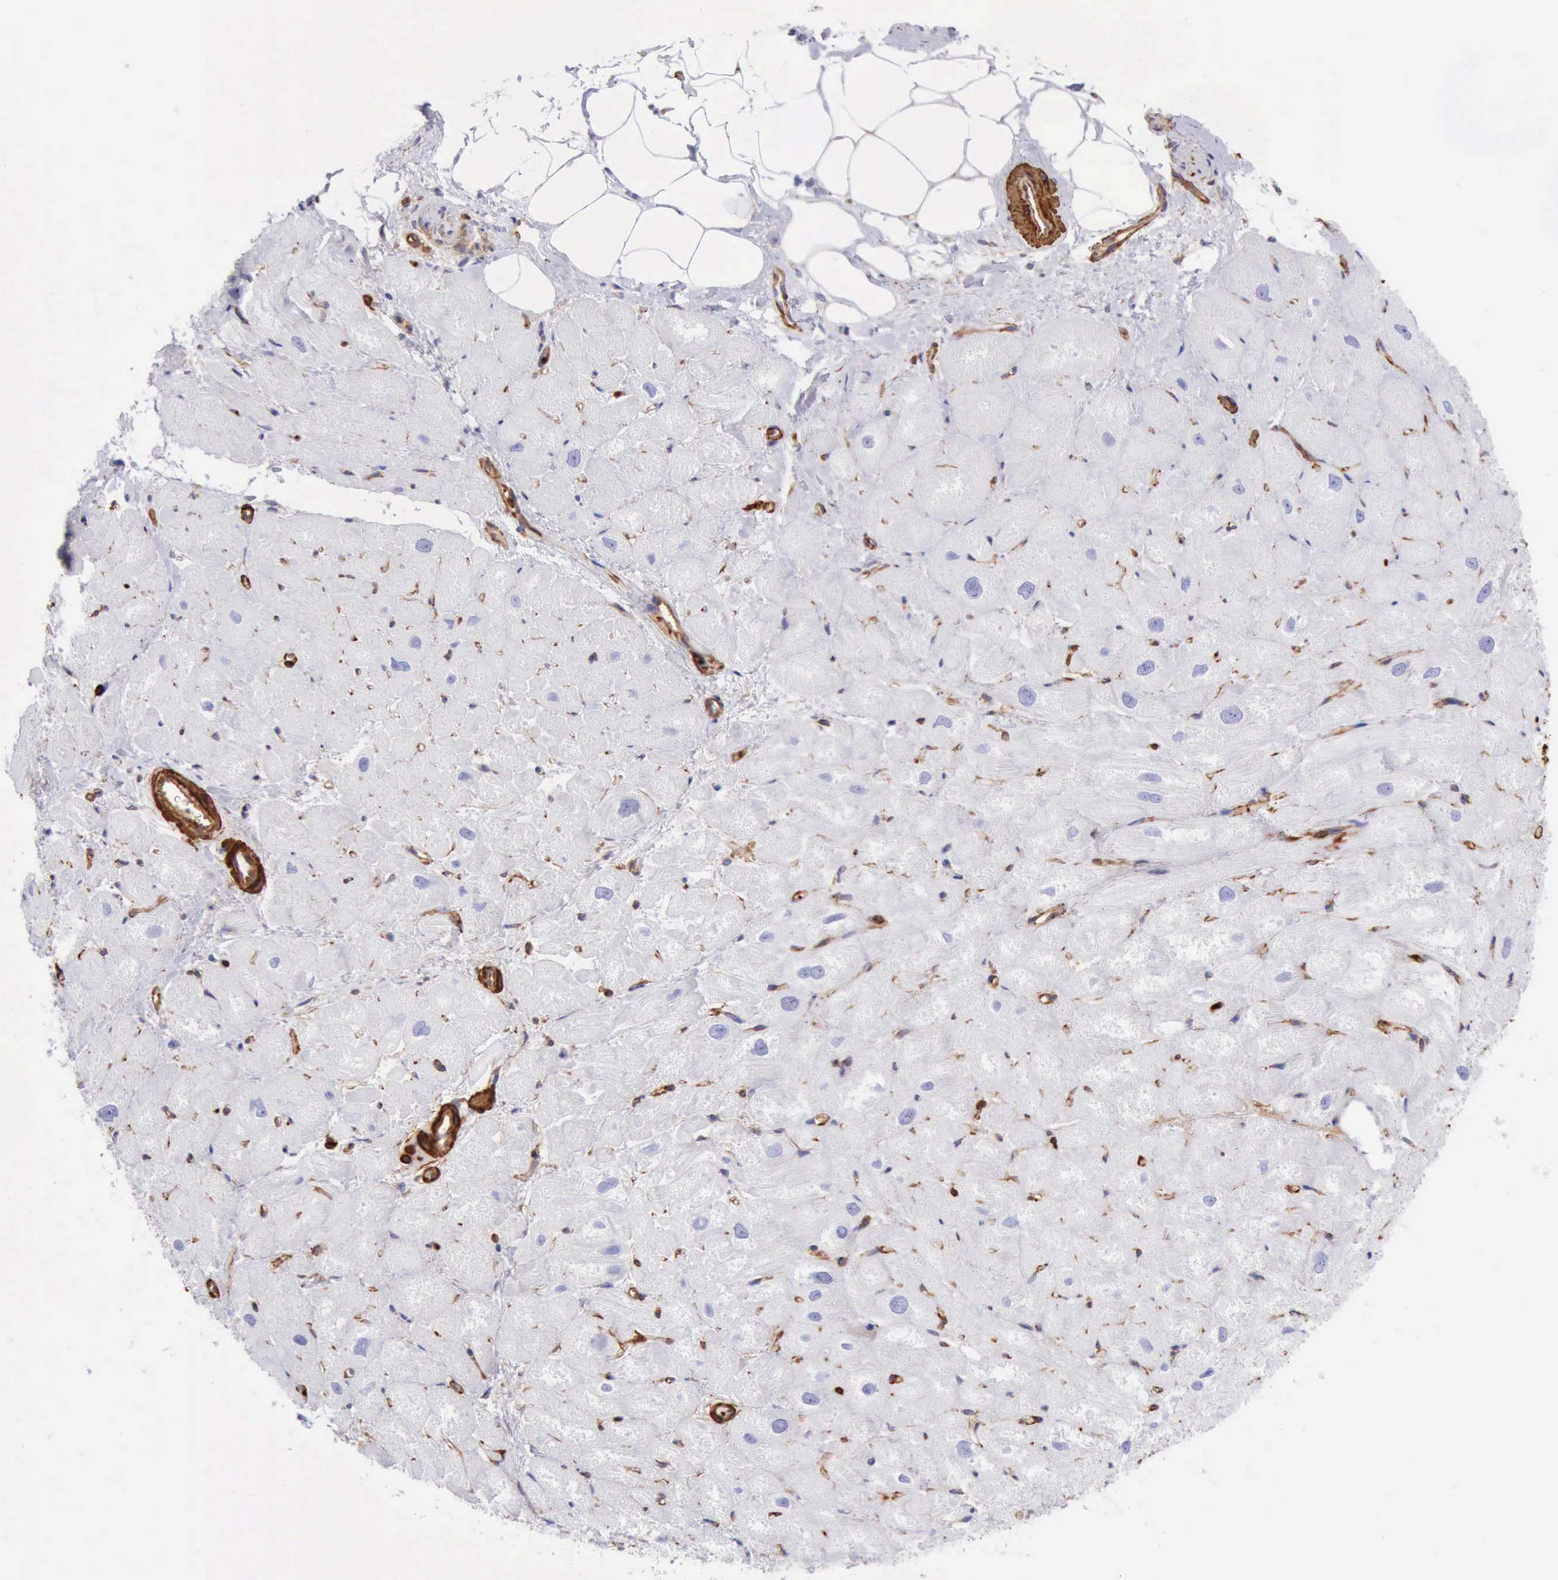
{"staining": {"intensity": "negative", "quantity": "none", "location": "none"}, "tissue": "heart muscle", "cell_type": "Cardiomyocytes", "image_type": "normal", "snomed": [{"axis": "morphology", "description": "Normal tissue, NOS"}, {"axis": "topography", "description": "Heart"}], "caption": "High magnification brightfield microscopy of normal heart muscle stained with DAB (3,3'-diaminobenzidine) (brown) and counterstained with hematoxylin (blue): cardiomyocytes show no significant staining.", "gene": "FLNA", "patient": {"sex": "male", "age": 49}}